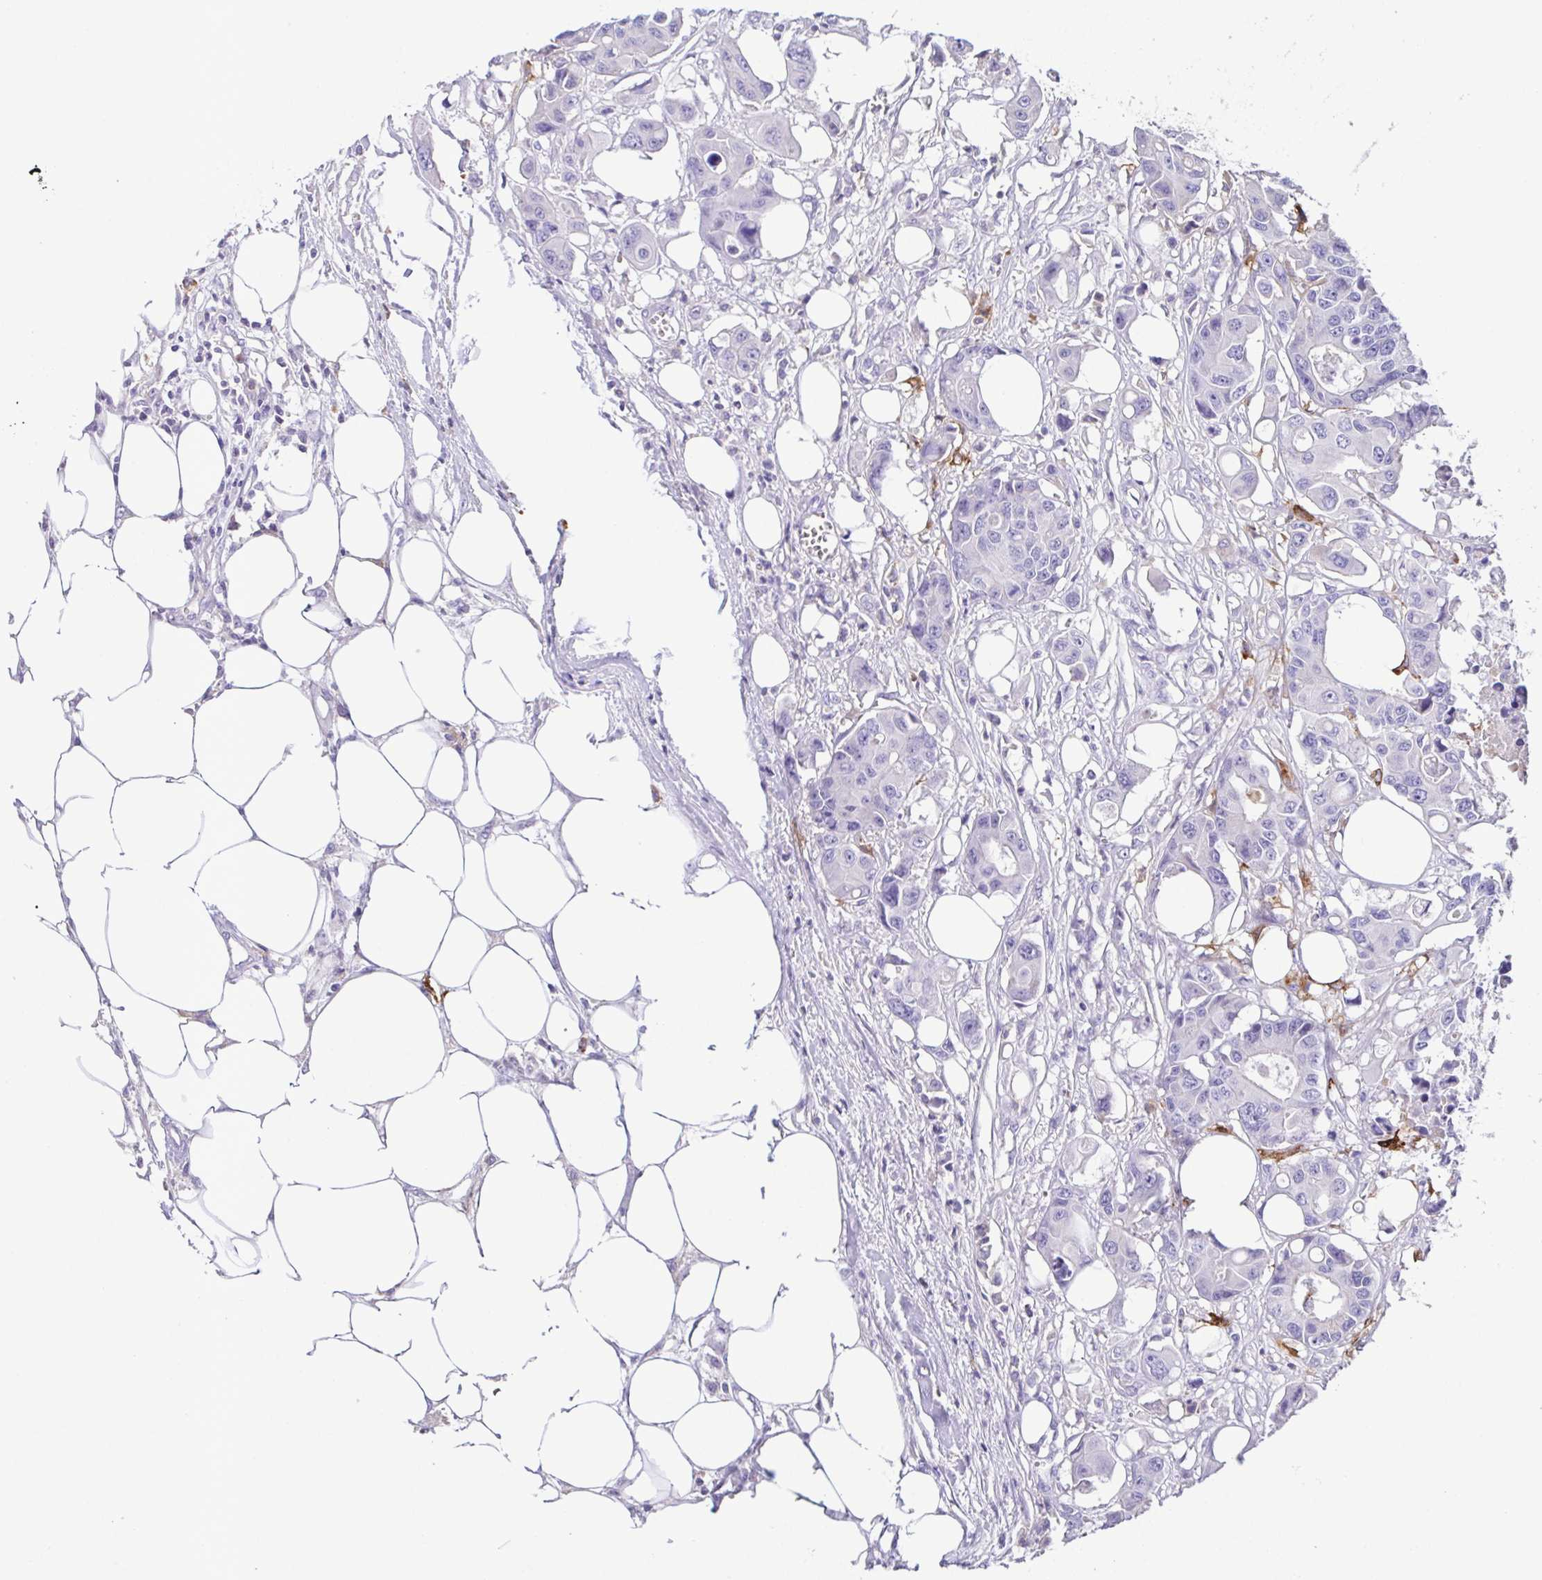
{"staining": {"intensity": "negative", "quantity": "none", "location": "none"}, "tissue": "colorectal cancer", "cell_type": "Tumor cells", "image_type": "cancer", "snomed": [{"axis": "morphology", "description": "Adenocarcinoma, NOS"}, {"axis": "topography", "description": "Colon"}], "caption": "Immunohistochemistry photomicrograph of neoplastic tissue: colorectal cancer (adenocarcinoma) stained with DAB shows no significant protein staining in tumor cells.", "gene": "MARCO", "patient": {"sex": "male", "age": 77}}